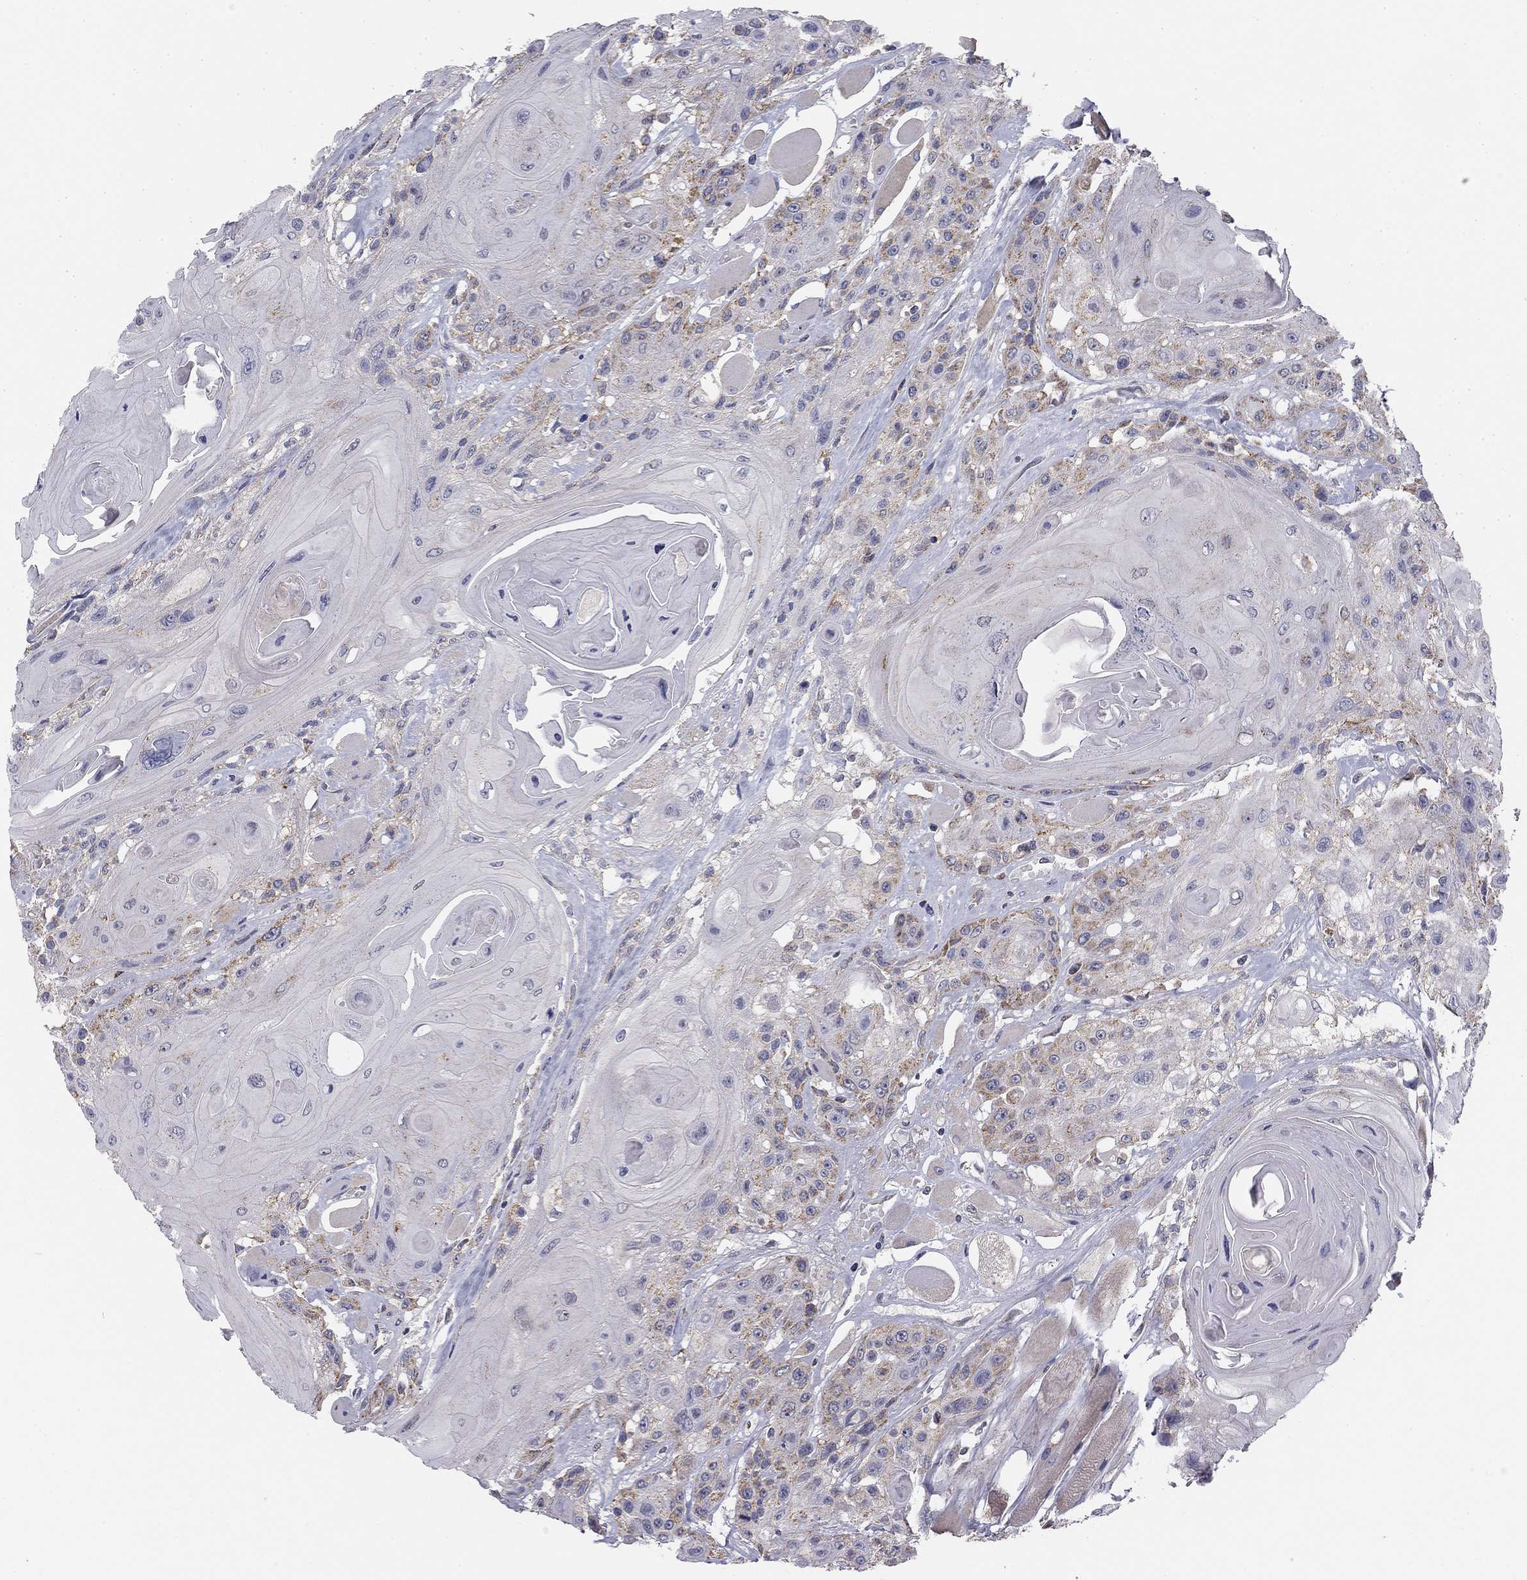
{"staining": {"intensity": "moderate", "quantity": "<25%", "location": "cytoplasmic/membranous"}, "tissue": "head and neck cancer", "cell_type": "Tumor cells", "image_type": "cancer", "snomed": [{"axis": "morphology", "description": "Squamous cell carcinoma, NOS"}, {"axis": "topography", "description": "Head-Neck"}], "caption": "Protein staining reveals moderate cytoplasmic/membranous positivity in about <25% of tumor cells in squamous cell carcinoma (head and neck).", "gene": "SLC2A9", "patient": {"sex": "female", "age": 59}}